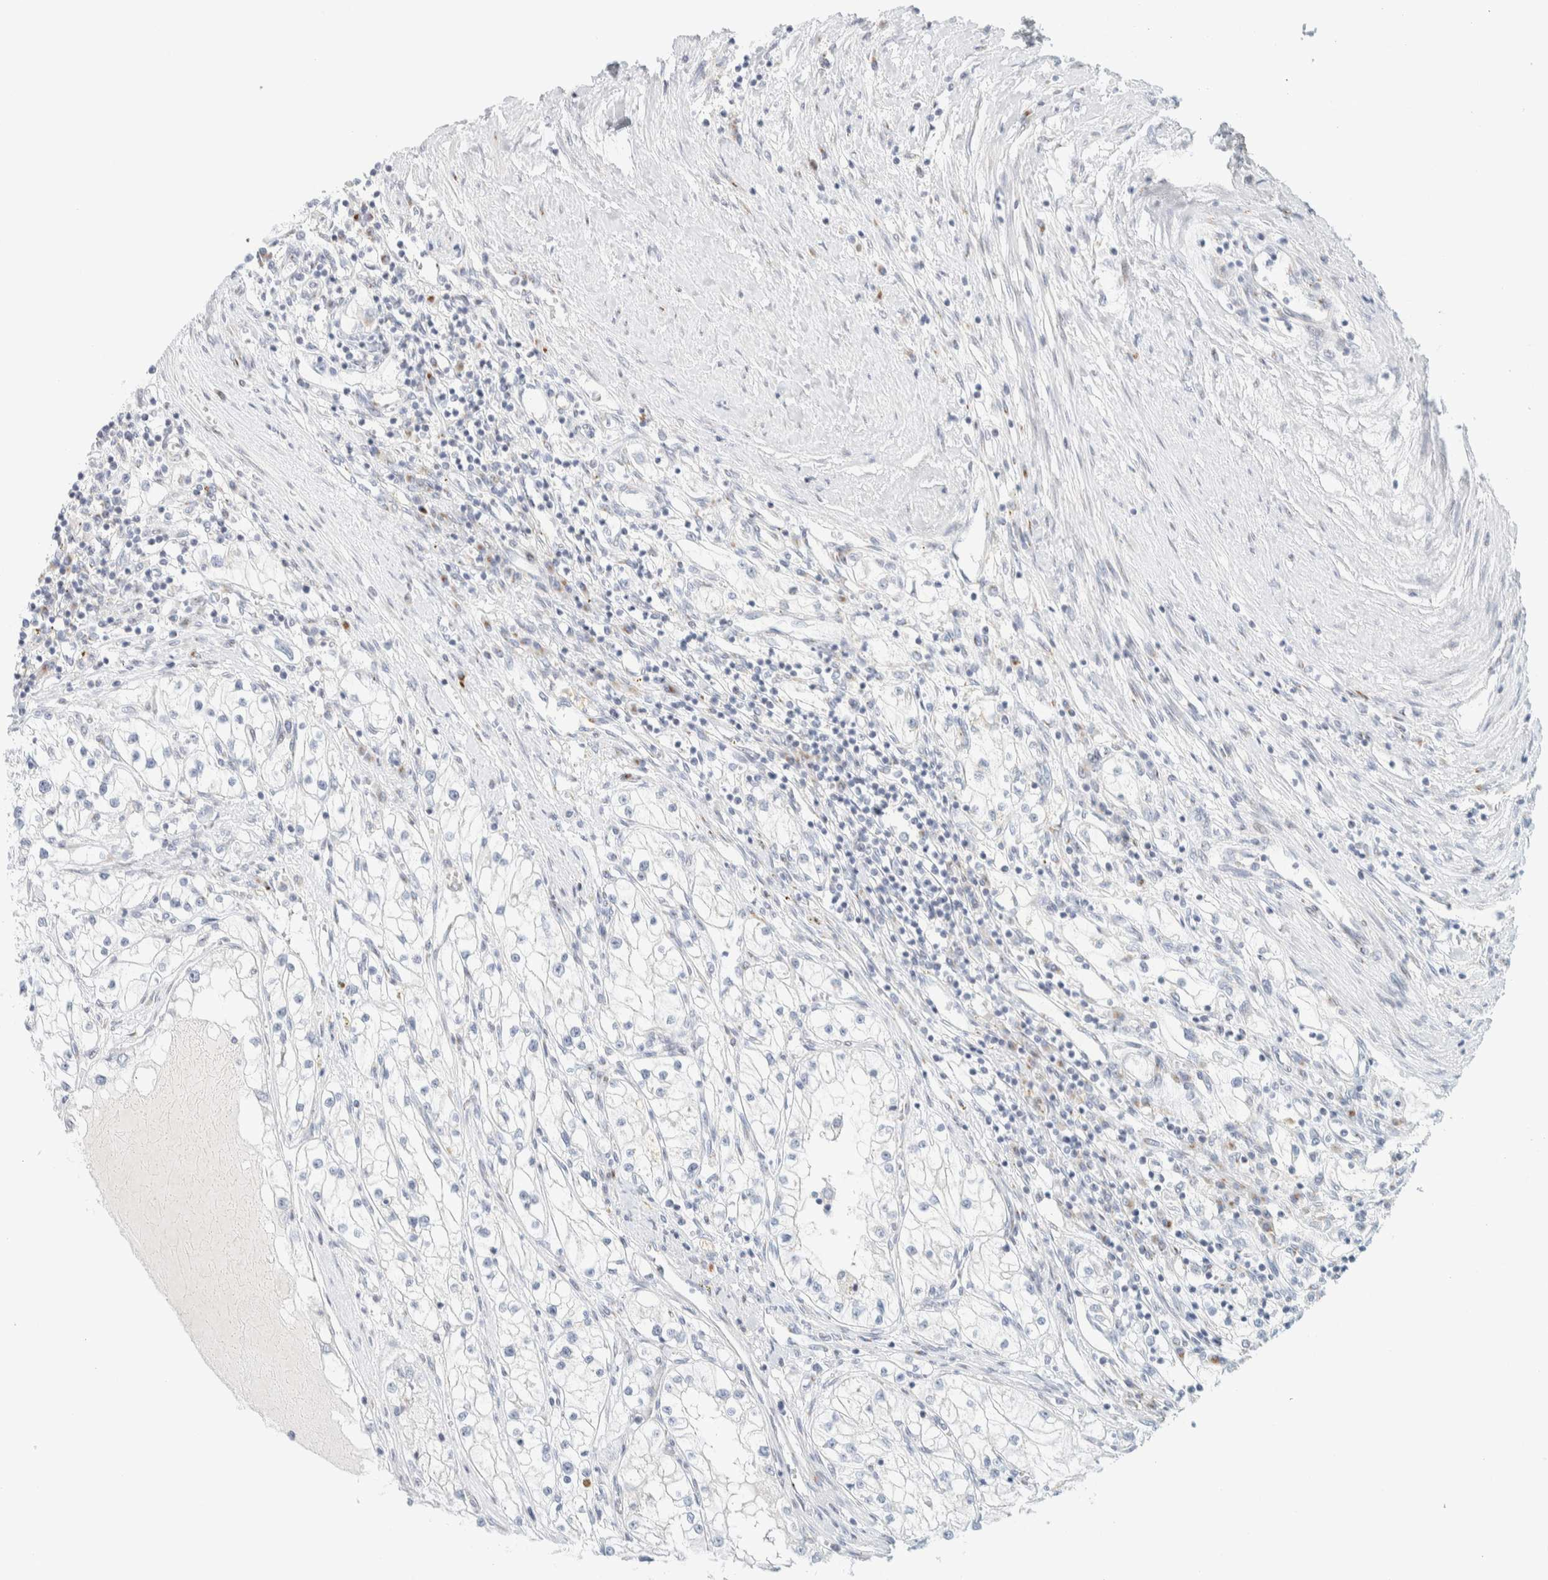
{"staining": {"intensity": "negative", "quantity": "none", "location": "none"}, "tissue": "renal cancer", "cell_type": "Tumor cells", "image_type": "cancer", "snomed": [{"axis": "morphology", "description": "Adenocarcinoma, NOS"}, {"axis": "topography", "description": "Kidney"}], "caption": "Immunohistochemical staining of renal adenocarcinoma exhibits no significant staining in tumor cells. (Immunohistochemistry, brightfield microscopy, high magnification).", "gene": "SPNS3", "patient": {"sex": "male", "age": 68}}